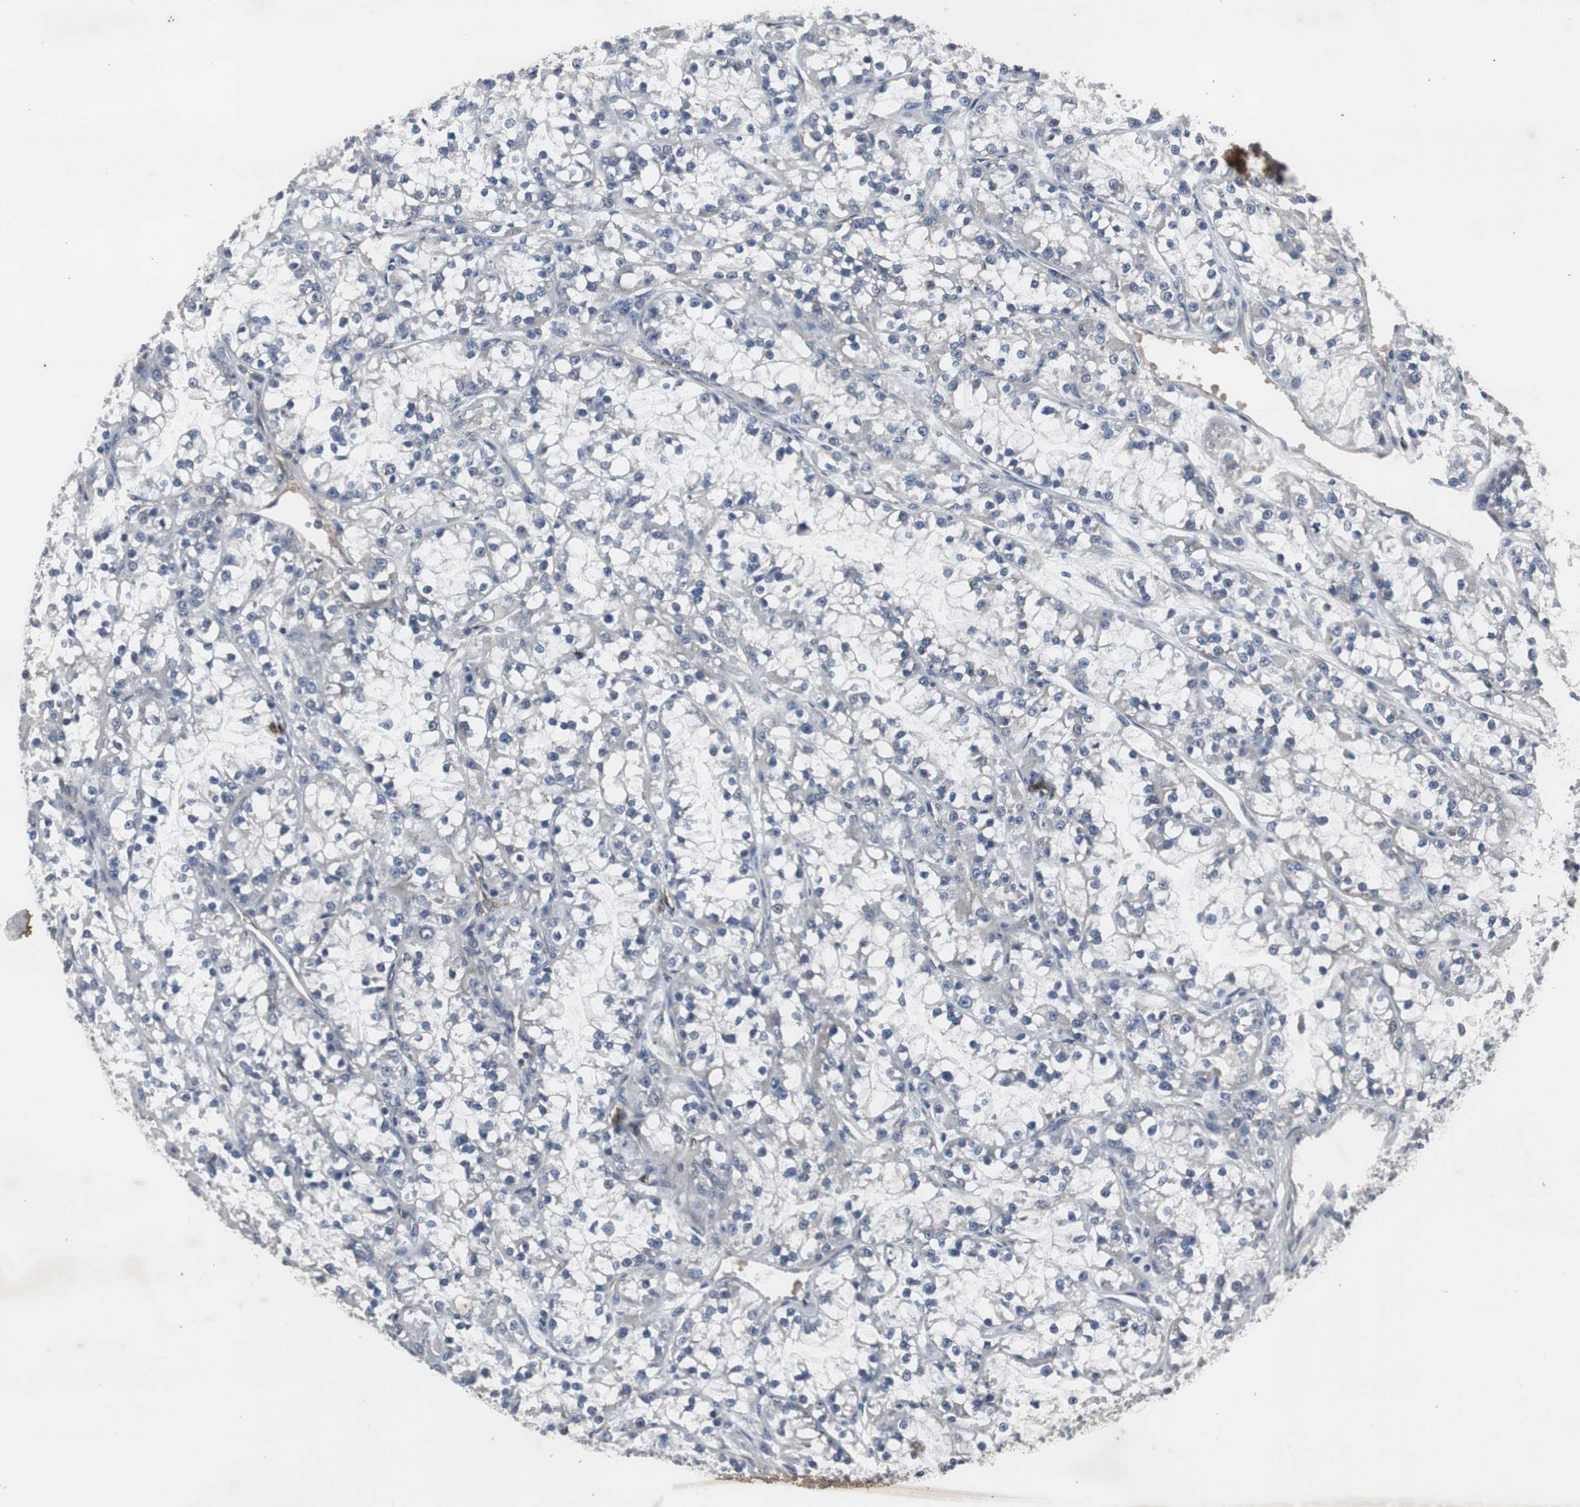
{"staining": {"intensity": "negative", "quantity": "none", "location": "none"}, "tissue": "renal cancer", "cell_type": "Tumor cells", "image_type": "cancer", "snomed": [{"axis": "morphology", "description": "Adenocarcinoma, NOS"}, {"axis": "topography", "description": "Kidney"}], "caption": "Tumor cells are negative for protein expression in human renal cancer (adenocarcinoma).", "gene": "CRADD", "patient": {"sex": "female", "age": 52}}